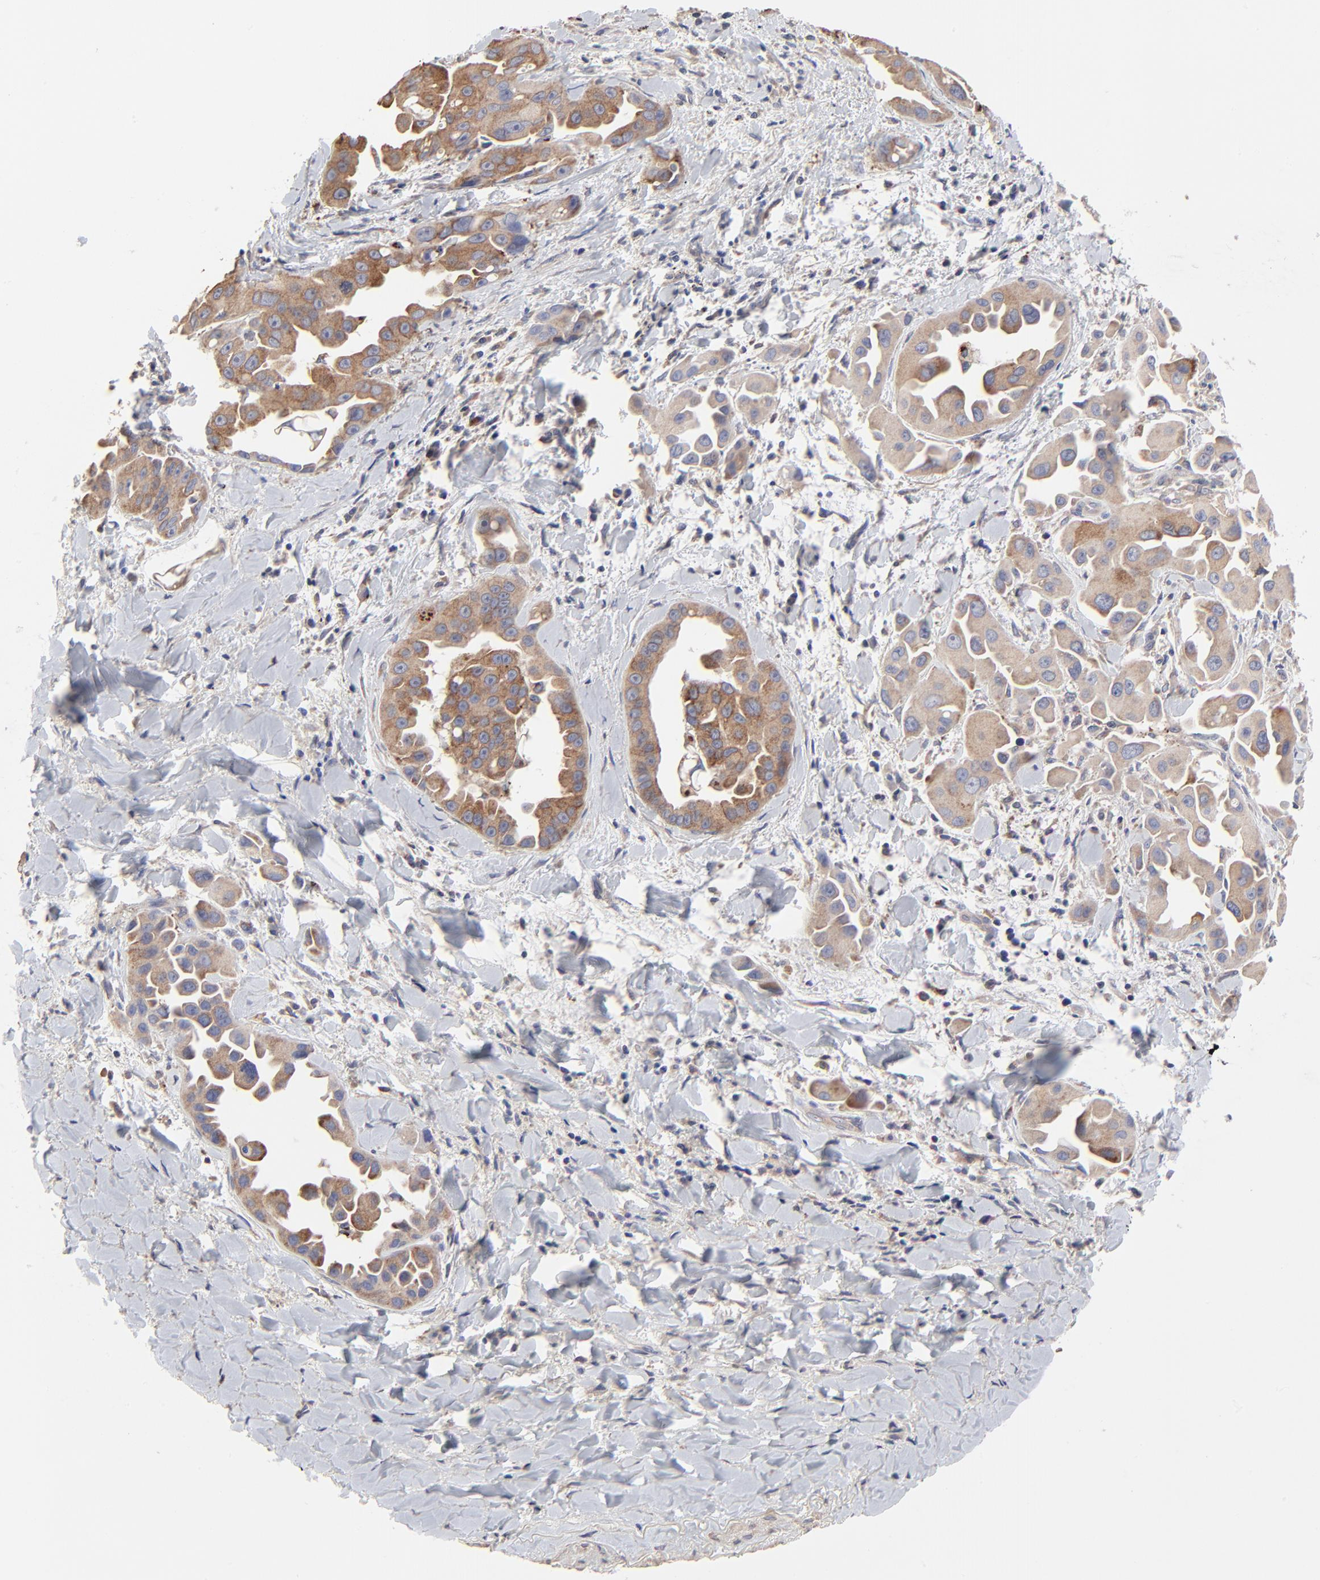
{"staining": {"intensity": "moderate", "quantity": ">75%", "location": "cytoplasmic/membranous"}, "tissue": "lung cancer", "cell_type": "Tumor cells", "image_type": "cancer", "snomed": [{"axis": "morphology", "description": "Normal tissue, NOS"}, {"axis": "morphology", "description": "Adenocarcinoma, NOS"}, {"axis": "topography", "description": "Bronchus"}], "caption": "Human lung adenocarcinoma stained with a brown dye demonstrates moderate cytoplasmic/membranous positive staining in approximately >75% of tumor cells.", "gene": "ELP2", "patient": {"sex": "male", "age": 68}}